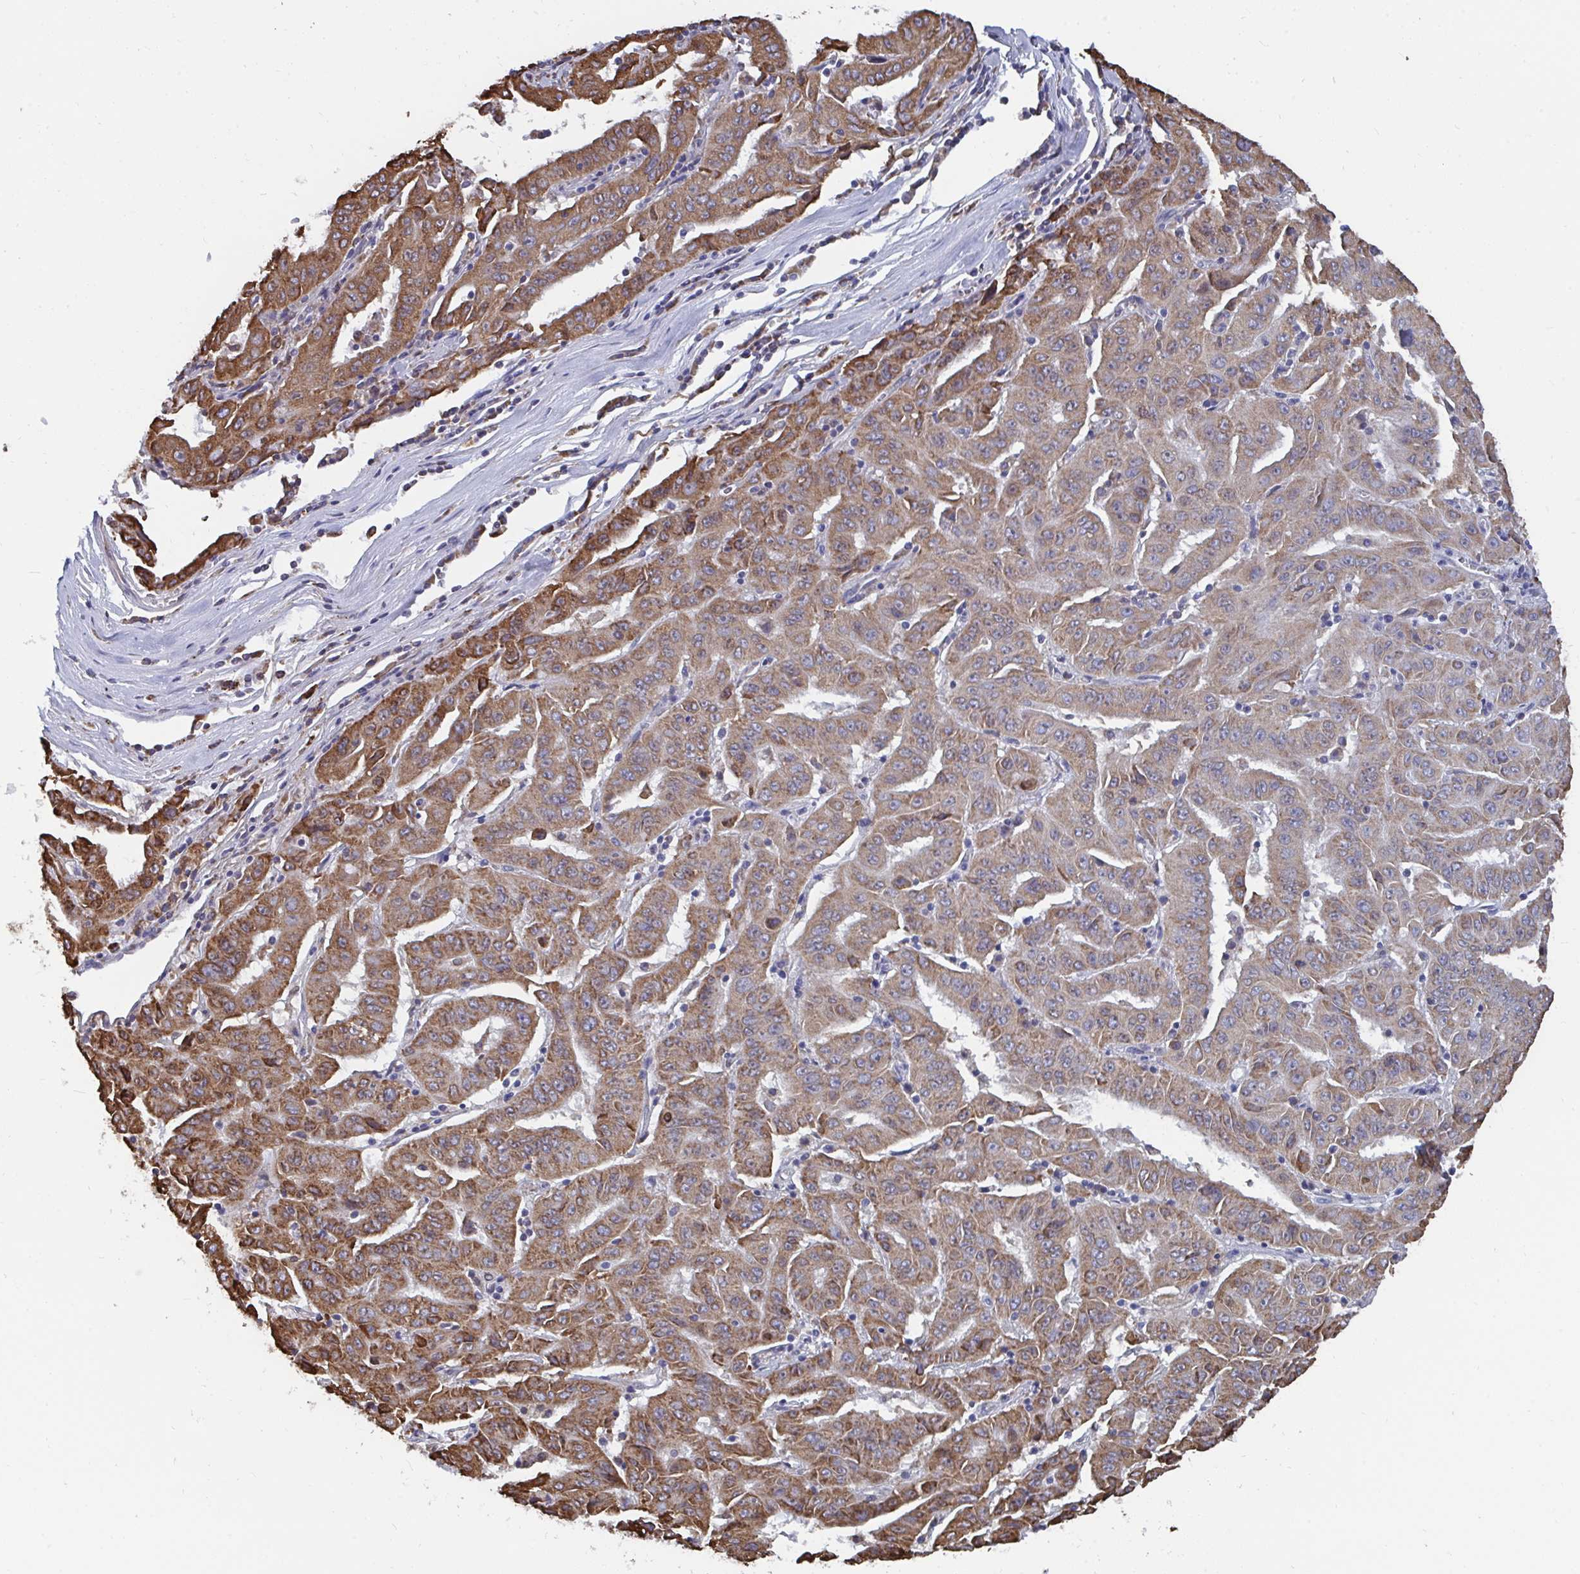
{"staining": {"intensity": "moderate", "quantity": ">75%", "location": "cytoplasmic/membranous"}, "tissue": "pancreatic cancer", "cell_type": "Tumor cells", "image_type": "cancer", "snomed": [{"axis": "morphology", "description": "Adenocarcinoma, NOS"}, {"axis": "topography", "description": "Pancreas"}], "caption": "Adenocarcinoma (pancreatic) stained with immunohistochemistry (IHC) reveals moderate cytoplasmic/membranous expression in about >75% of tumor cells.", "gene": "ELAVL1", "patient": {"sex": "male", "age": 63}}